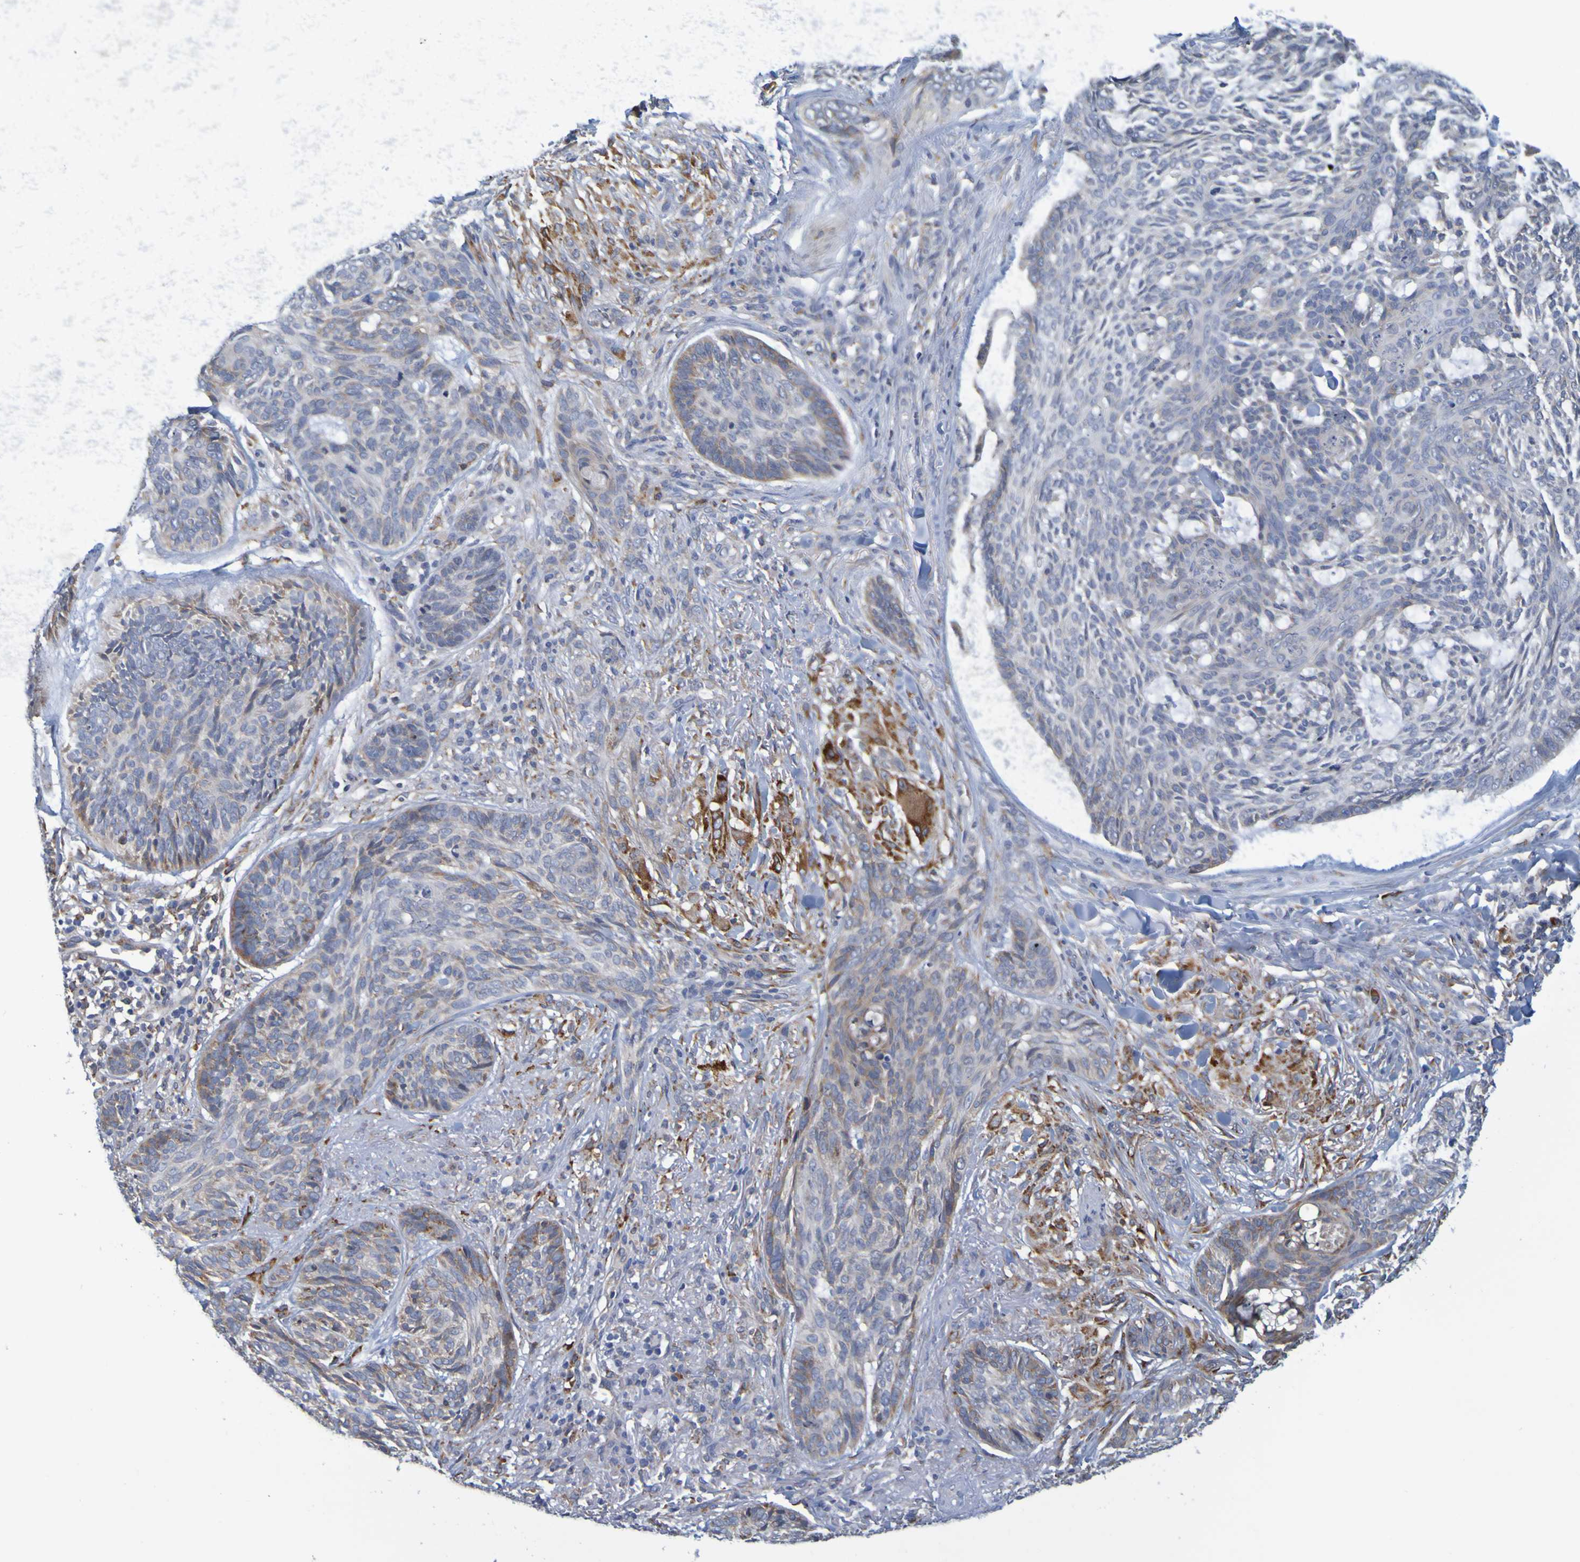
{"staining": {"intensity": "moderate", "quantity": "25%-75%", "location": "cytoplasmic/membranous"}, "tissue": "skin cancer", "cell_type": "Tumor cells", "image_type": "cancer", "snomed": [{"axis": "morphology", "description": "Basal cell carcinoma"}, {"axis": "topography", "description": "Skin"}], "caption": "IHC micrograph of human basal cell carcinoma (skin) stained for a protein (brown), which shows medium levels of moderate cytoplasmic/membranous expression in approximately 25%-75% of tumor cells.", "gene": "SIL1", "patient": {"sex": "male", "age": 43}}